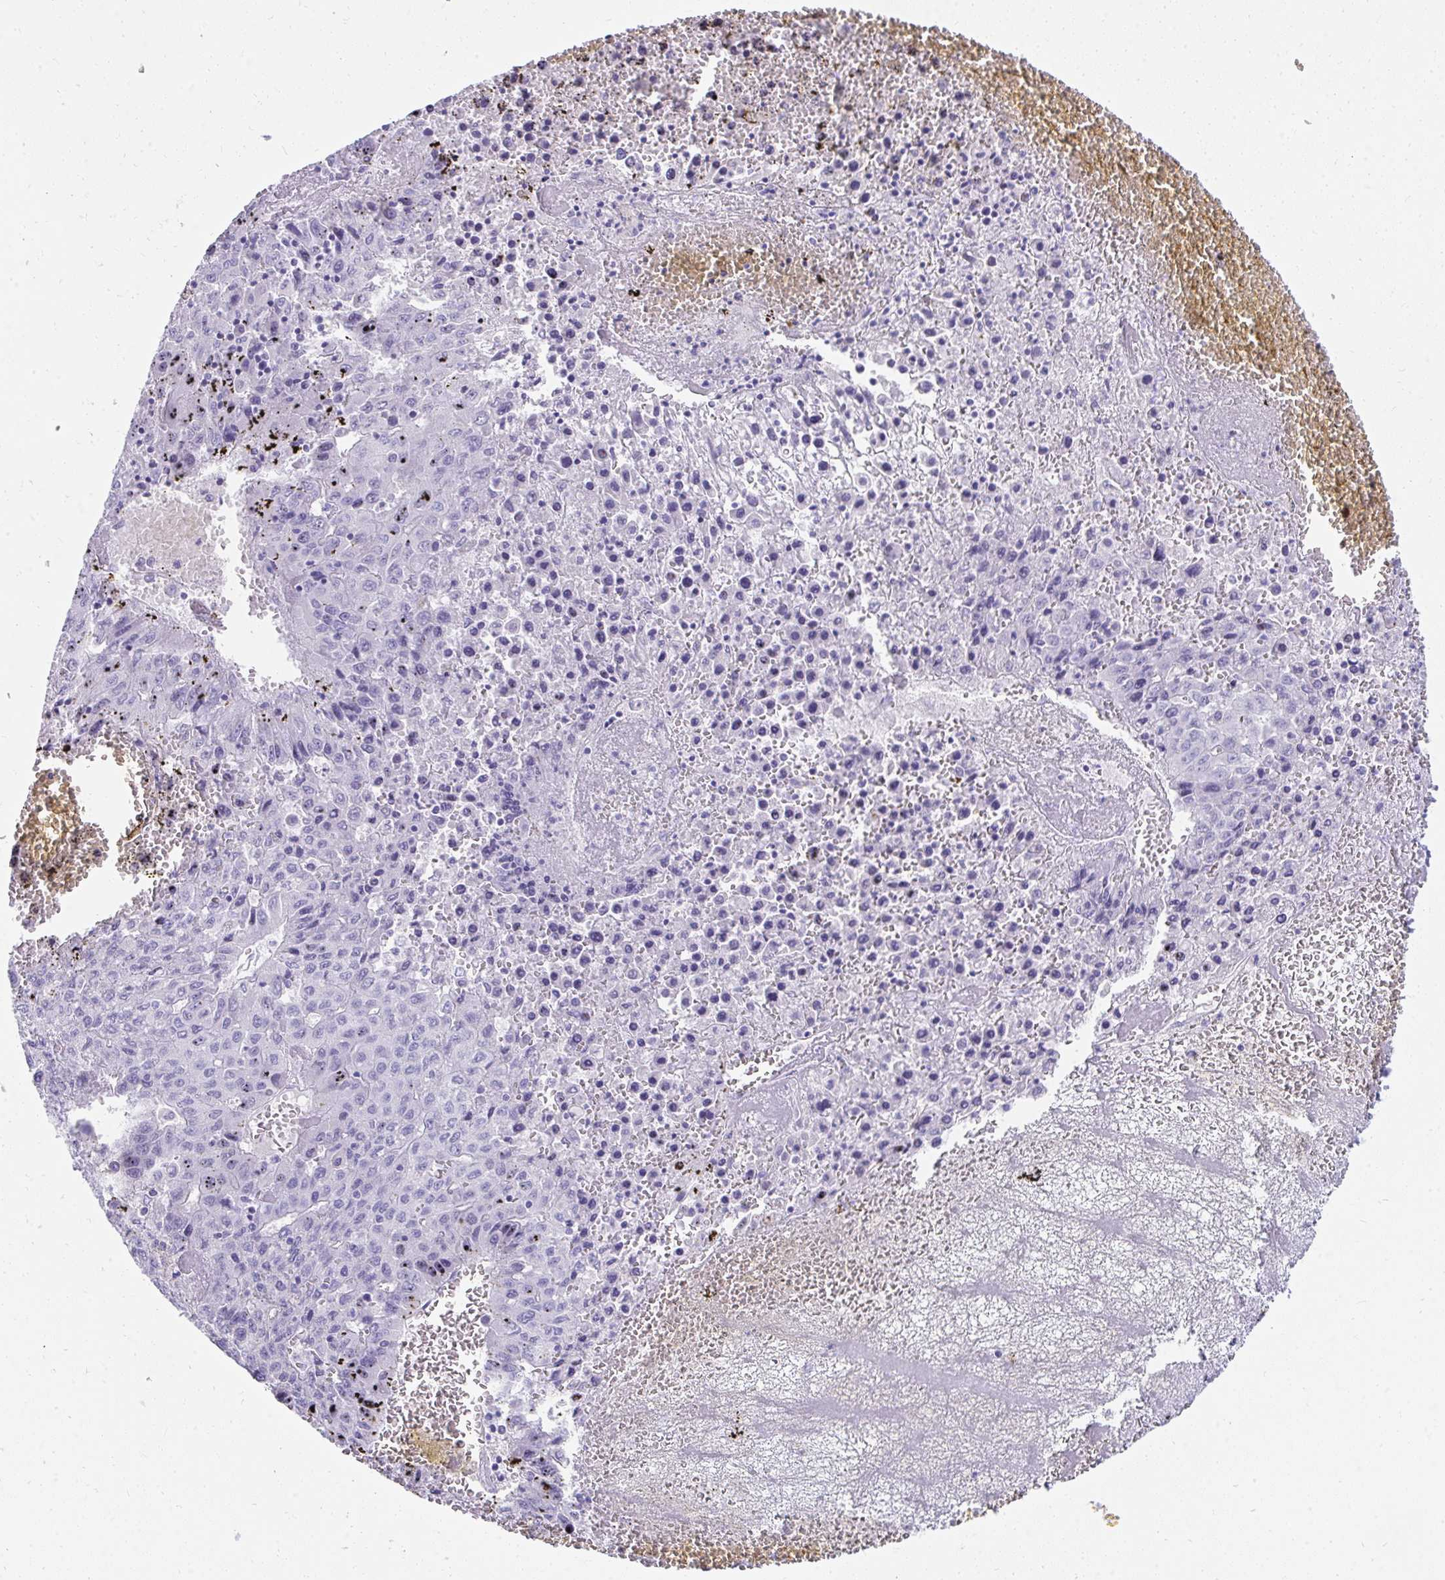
{"staining": {"intensity": "negative", "quantity": "none", "location": "none"}, "tissue": "liver cancer", "cell_type": "Tumor cells", "image_type": "cancer", "snomed": [{"axis": "morphology", "description": "Carcinoma, Hepatocellular, NOS"}, {"axis": "topography", "description": "Liver"}], "caption": "DAB (3,3'-diaminobenzidine) immunohistochemical staining of human liver cancer (hepatocellular carcinoma) displays no significant expression in tumor cells.", "gene": "SEC14L3", "patient": {"sex": "female", "age": 53}}